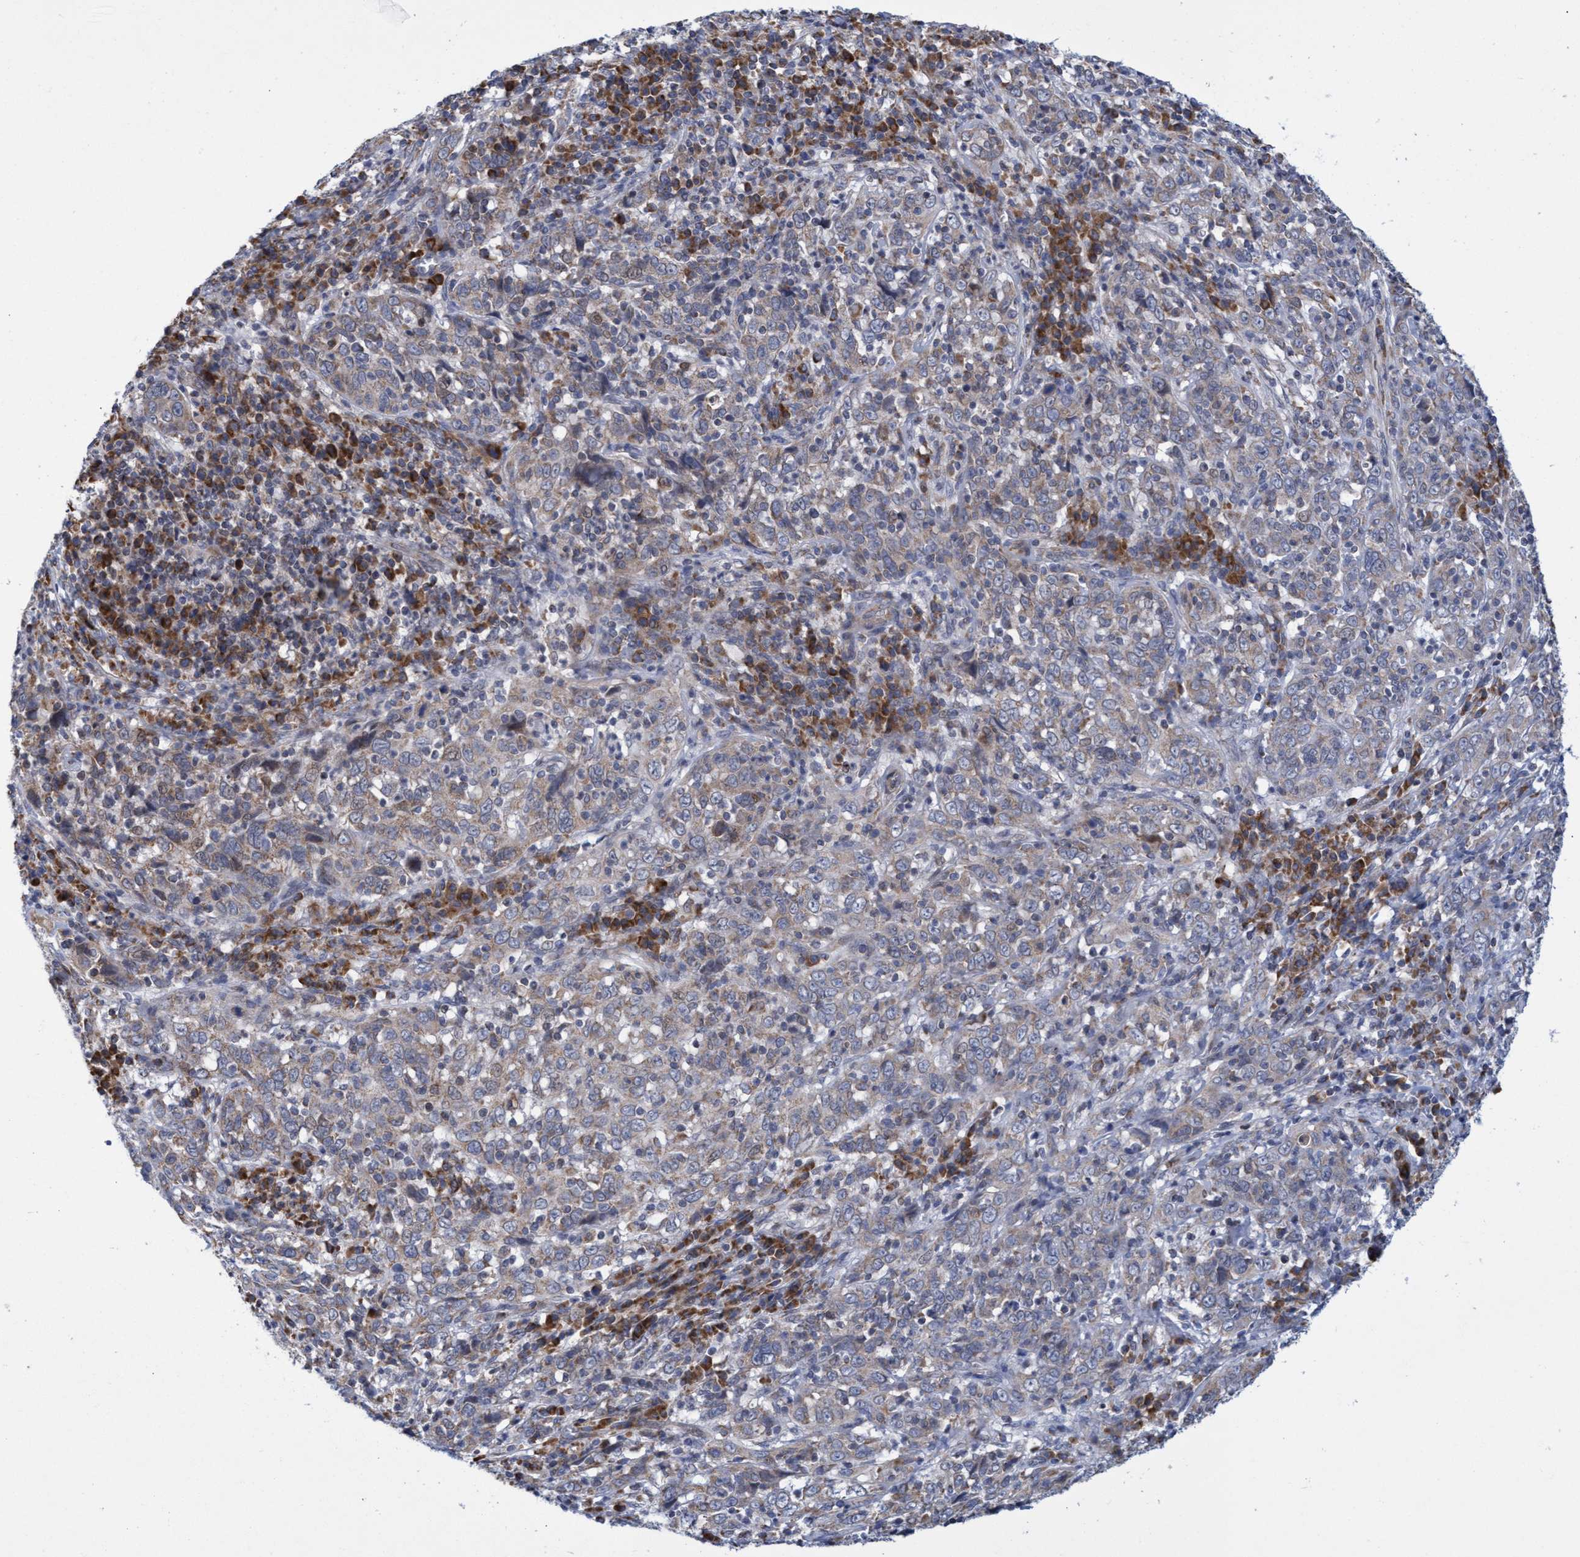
{"staining": {"intensity": "weak", "quantity": "25%-75%", "location": "cytoplasmic/membranous"}, "tissue": "cervical cancer", "cell_type": "Tumor cells", "image_type": "cancer", "snomed": [{"axis": "morphology", "description": "Squamous cell carcinoma, NOS"}, {"axis": "topography", "description": "Cervix"}], "caption": "Brown immunohistochemical staining in cervical cancer (squamous cell carcinoma) exhibits weak cytoplasmic/membranous staining in about 25%-75% of tumor cells.", "gene": "NAT16", "patient": {"sex": "female", "age": 46}}